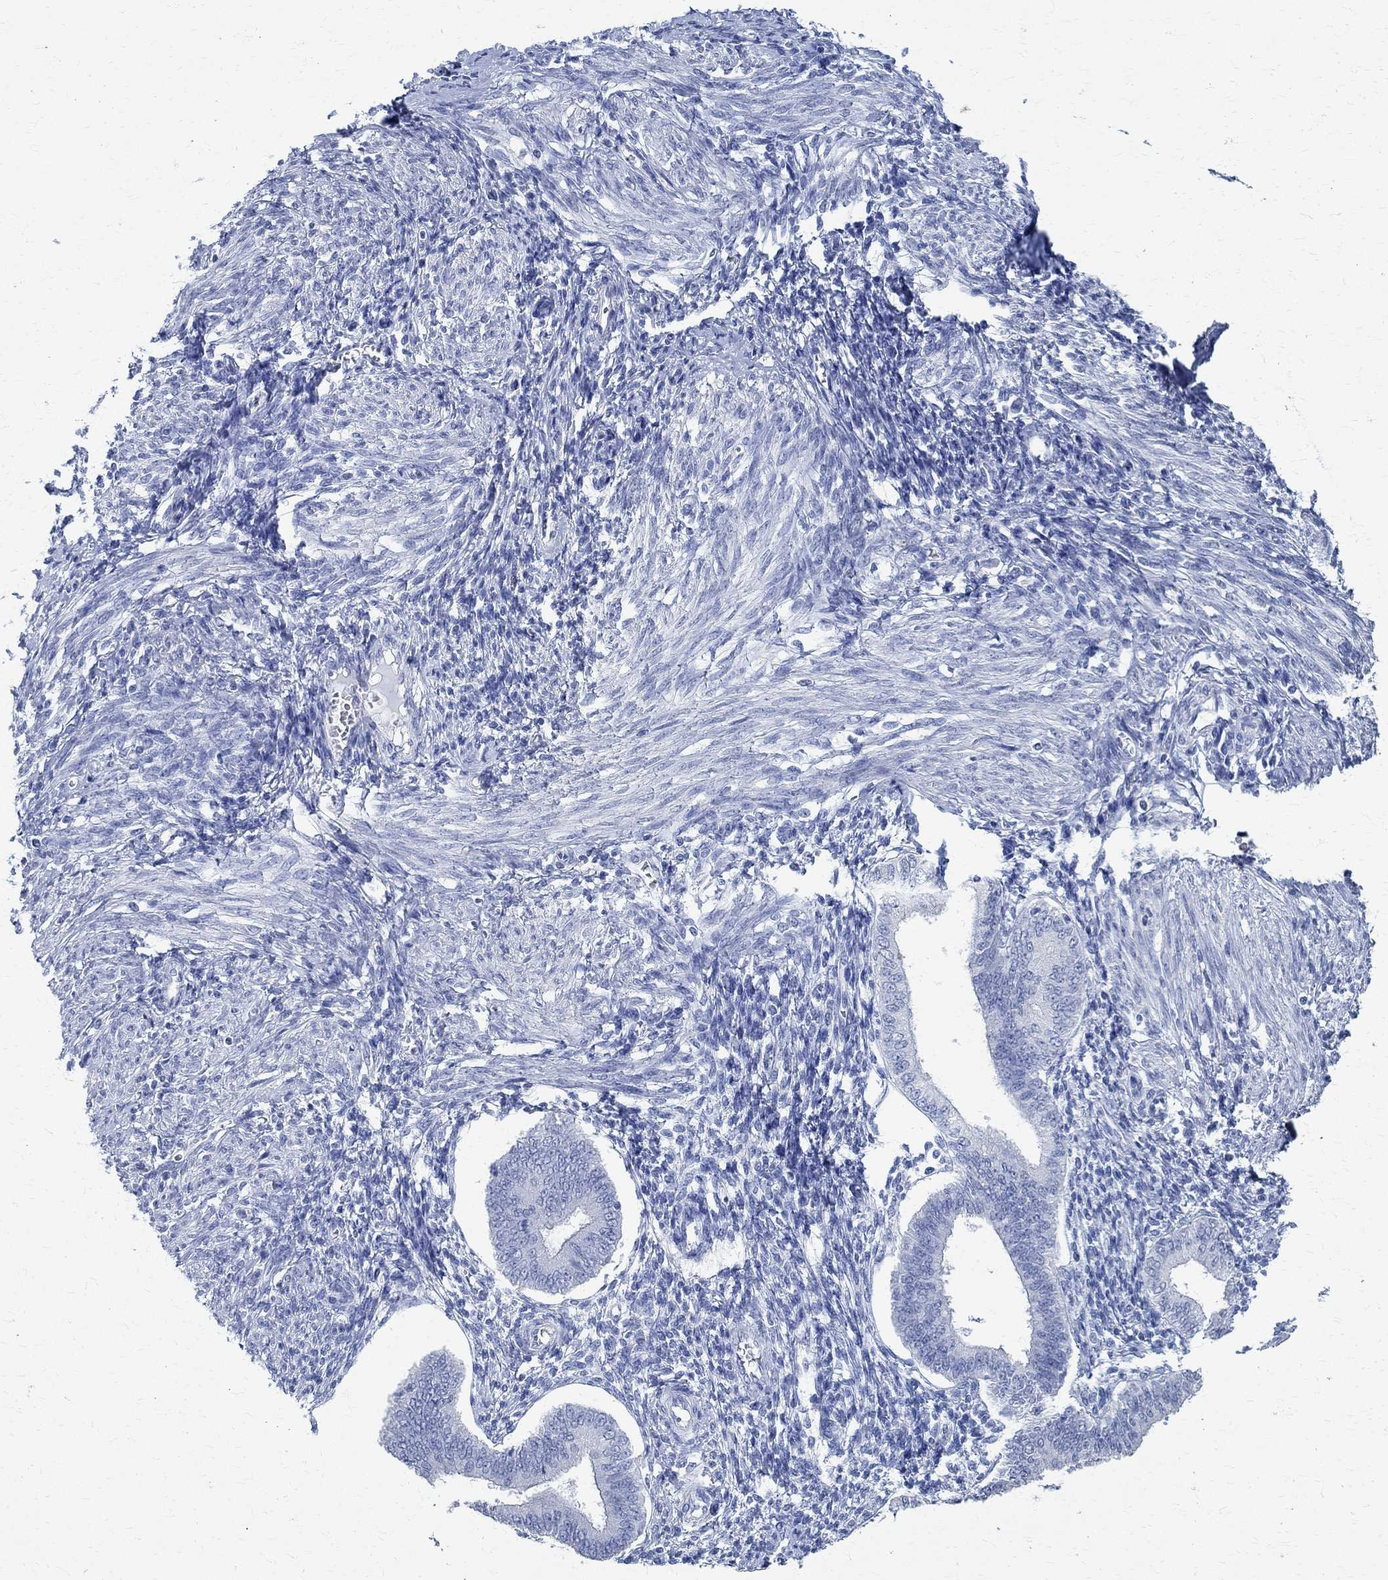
{"staining": {"intensity": "negative", "quantity": "none", "location": "none"}, "tissue": "endometrium", "cell_type": "Cells in endometrial stroma", "image_type": "normal", "snomed": [{"axis": "morphology", "description": "Normal tissue, NOS"}, {"axis": "topography", "description": "Endometrium"}], "caption": "The micrograph exhibits no significant staining in cells in endometrial stroma of endometrium.", "gene": "TMEM221", "patient": {"sex": "female", "age": 42}}